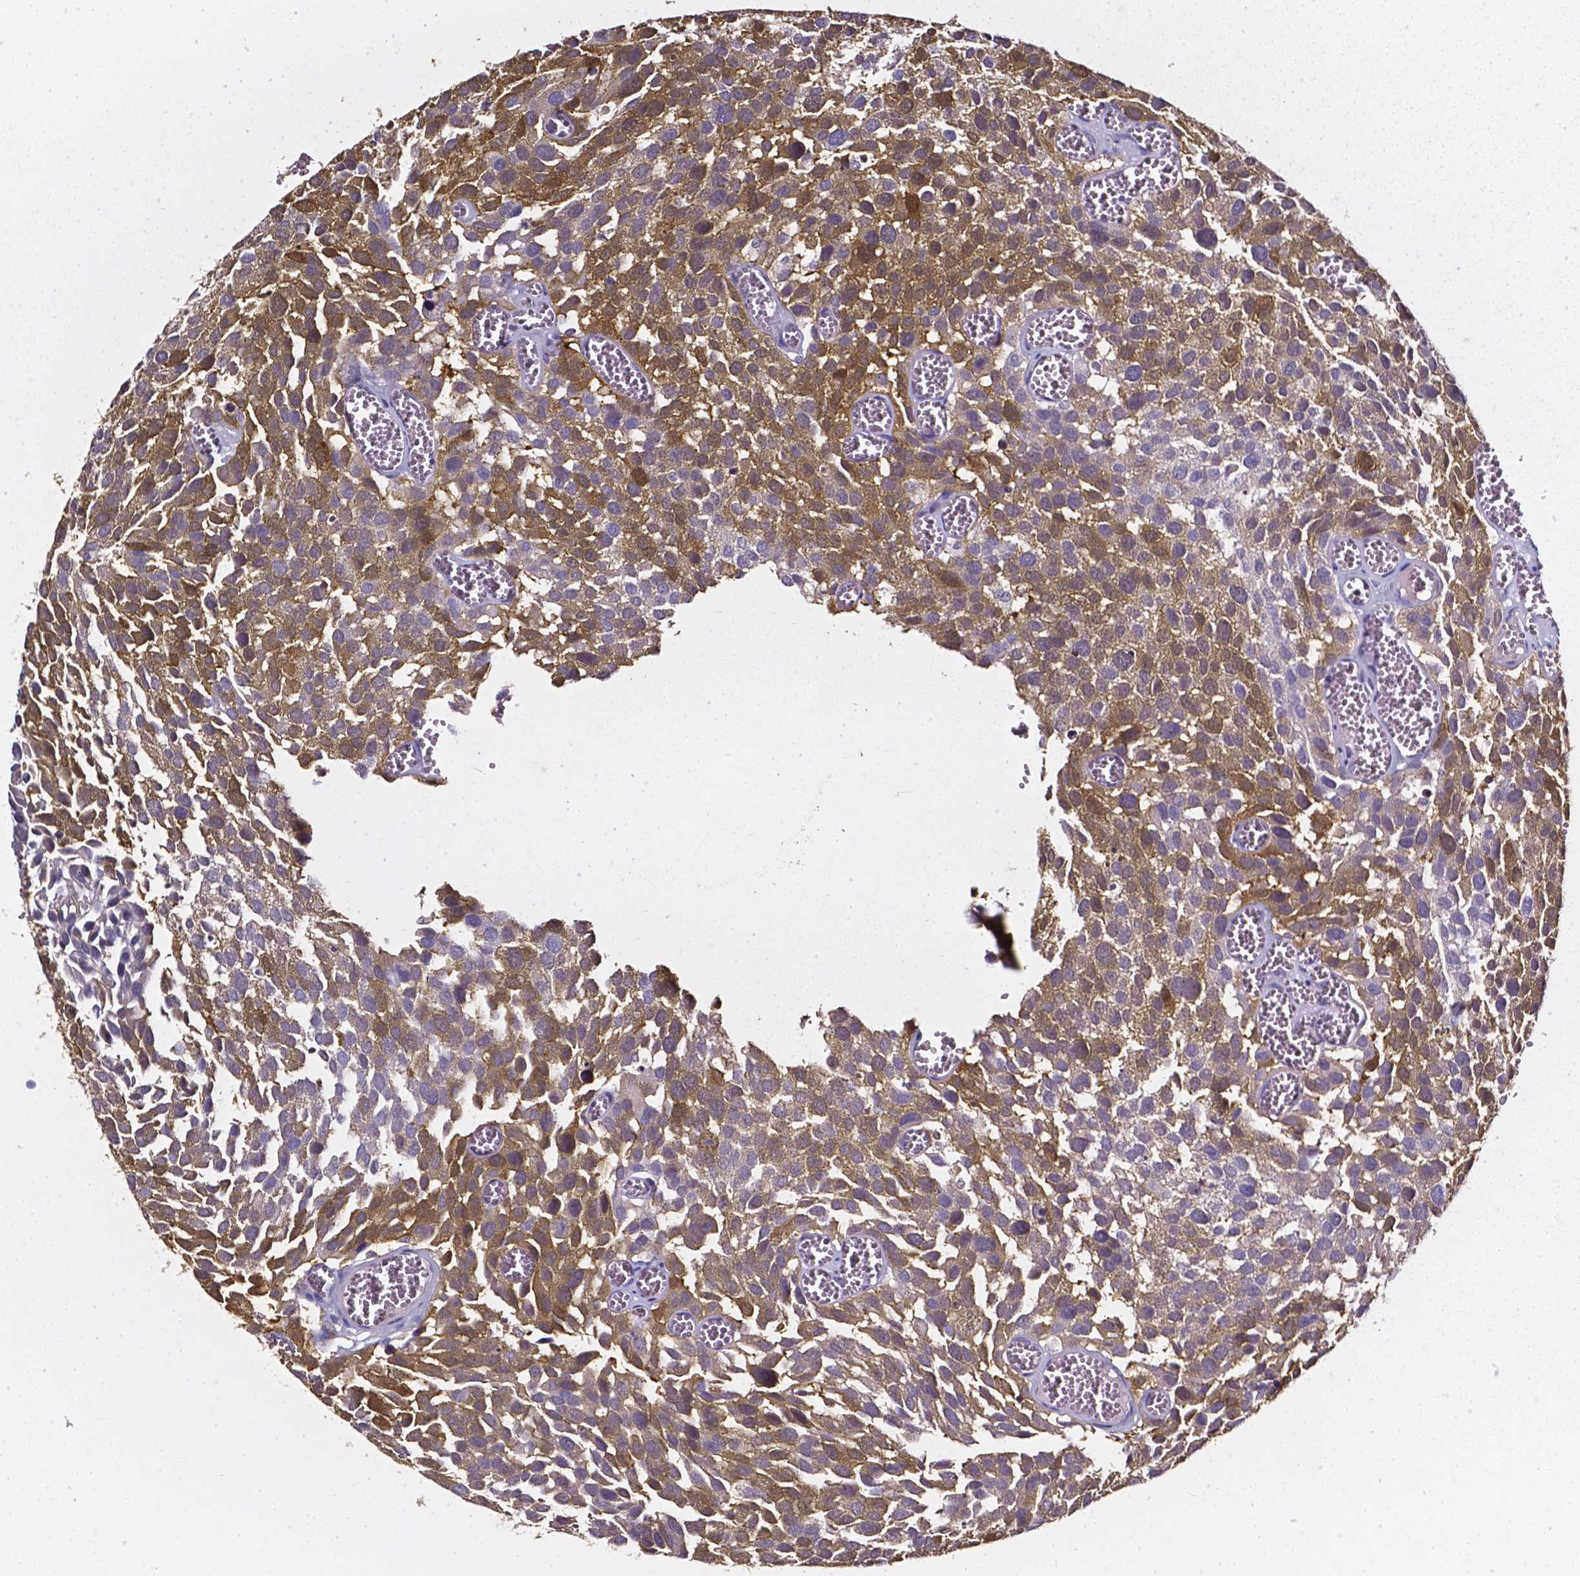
{"staining": {"intensity": "moderate", "quantity": ">75%", "location": "cytoplasmic/membranous"}, "tissue": "urothelial cancer", "cell_type": "Tumor cells", "image_type": "cancer", "snomed": [{"axis": "morphology", "description": "Urothelial carcinoma, Low grade"}, {"axis": "topography", "description": "Urinary bladder"}], "caption": "Urothelial cancer tissue shows moderate cytoplasmic/membranous expression in about >75% of tumor cells", "gene": "AKR1B10", "patient": {"sex": "female", "age": 69}}